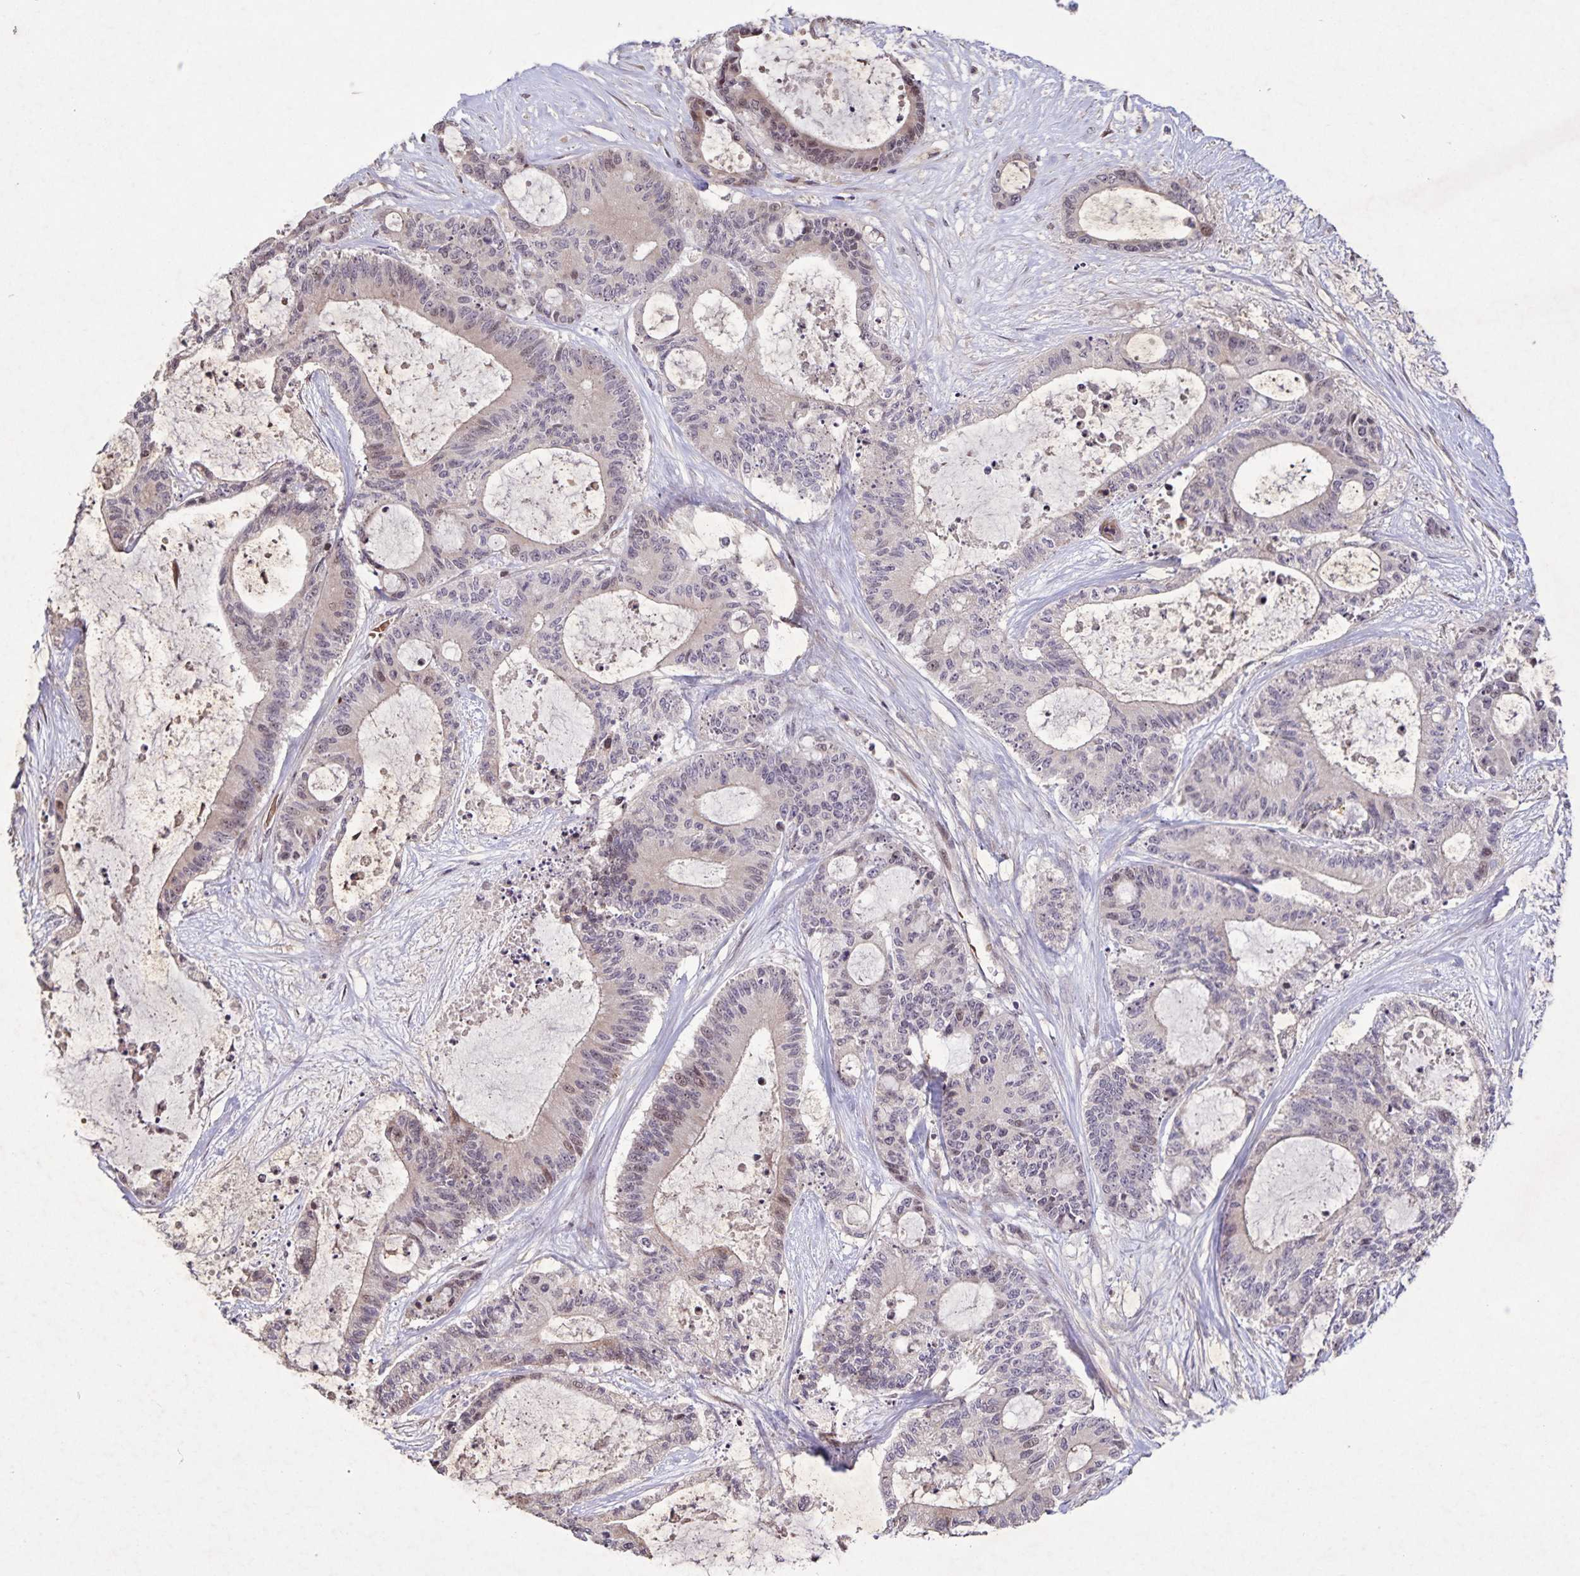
{"staining": {"intensity": "weak", "quantity": "<25%", "location": "nuclear"}, "tissue": "liver cancer", "cell_type": "Tumor cells", "image_type": "cancer", "snomed": [{"axis": "morphology", "description": "Normal tissue, NOS"}, {"axis": "morphology", "description": "Cholangiocarcinoma"}, {"axis": "topography", "description": "Liver"}, {"axis": "topography", "description": "Peripheral nerve tissue"}], "caption": "This is an immunohistochemistry (IHC) photomicrograph of liver cholangiocarcinoma. There is no positivity in tumor cells.", "gene": "GDF2", "patient": {"sex": "female", "age": 73}}